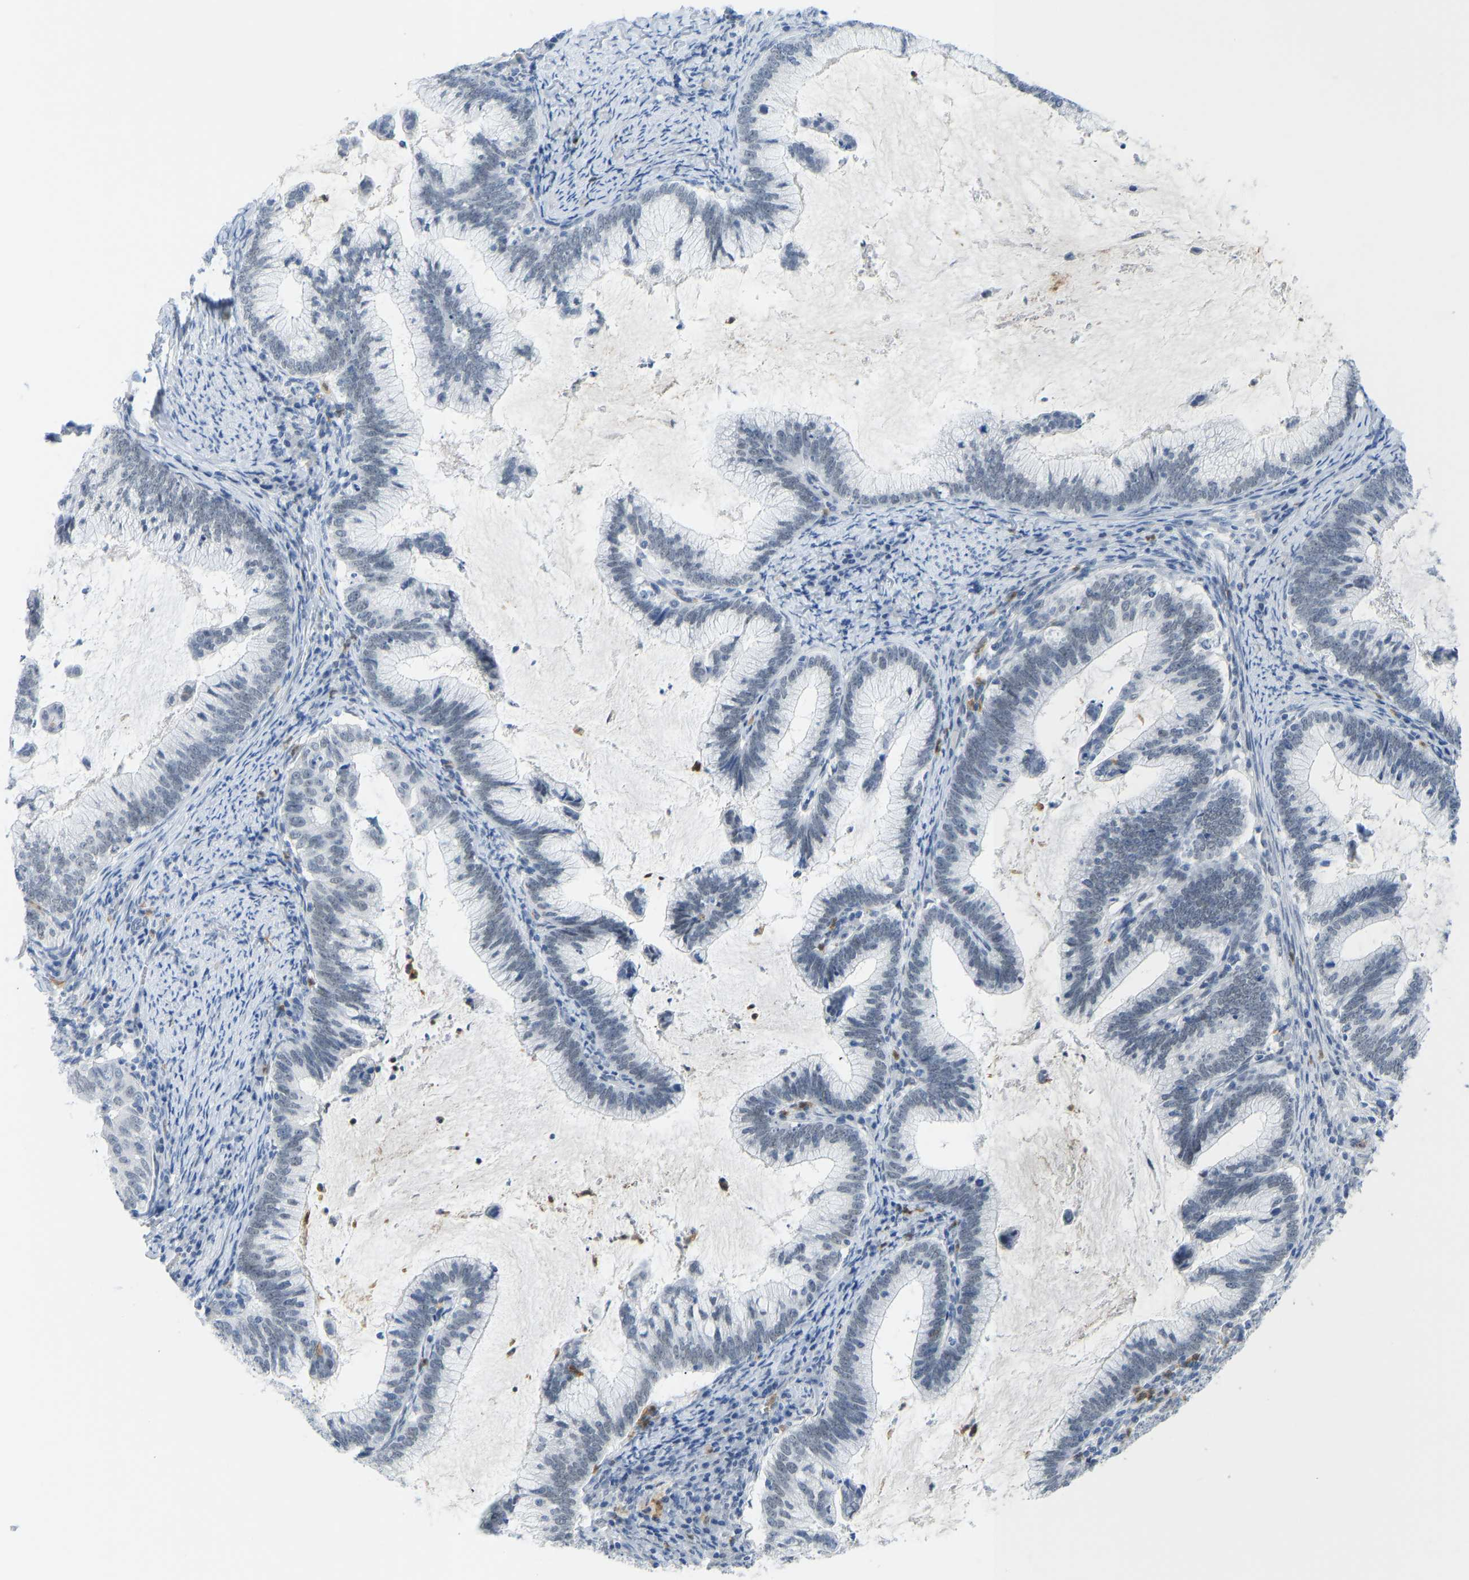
{"staining": {"intensity": "negative", "quantity": "none", "location": "none"}, "tissue": "cervical cancer", "cell_type": "Tumor cells", "image_type": "cancer", "snomed": [{"axis": "morphology", "description": "Adenocarcinoma, NOS"}, {"axis": "topography", "description": "Cervix"}], "caption": "High magnification brightfield microscopy of cervical adenocarcinoma stained with DAB (brown) and counterstained with hematoxylin (blue): tumor cells show no significant positivity.", "gene": "TXNDC2", "patient": {"sex": "female", "age": 36}}